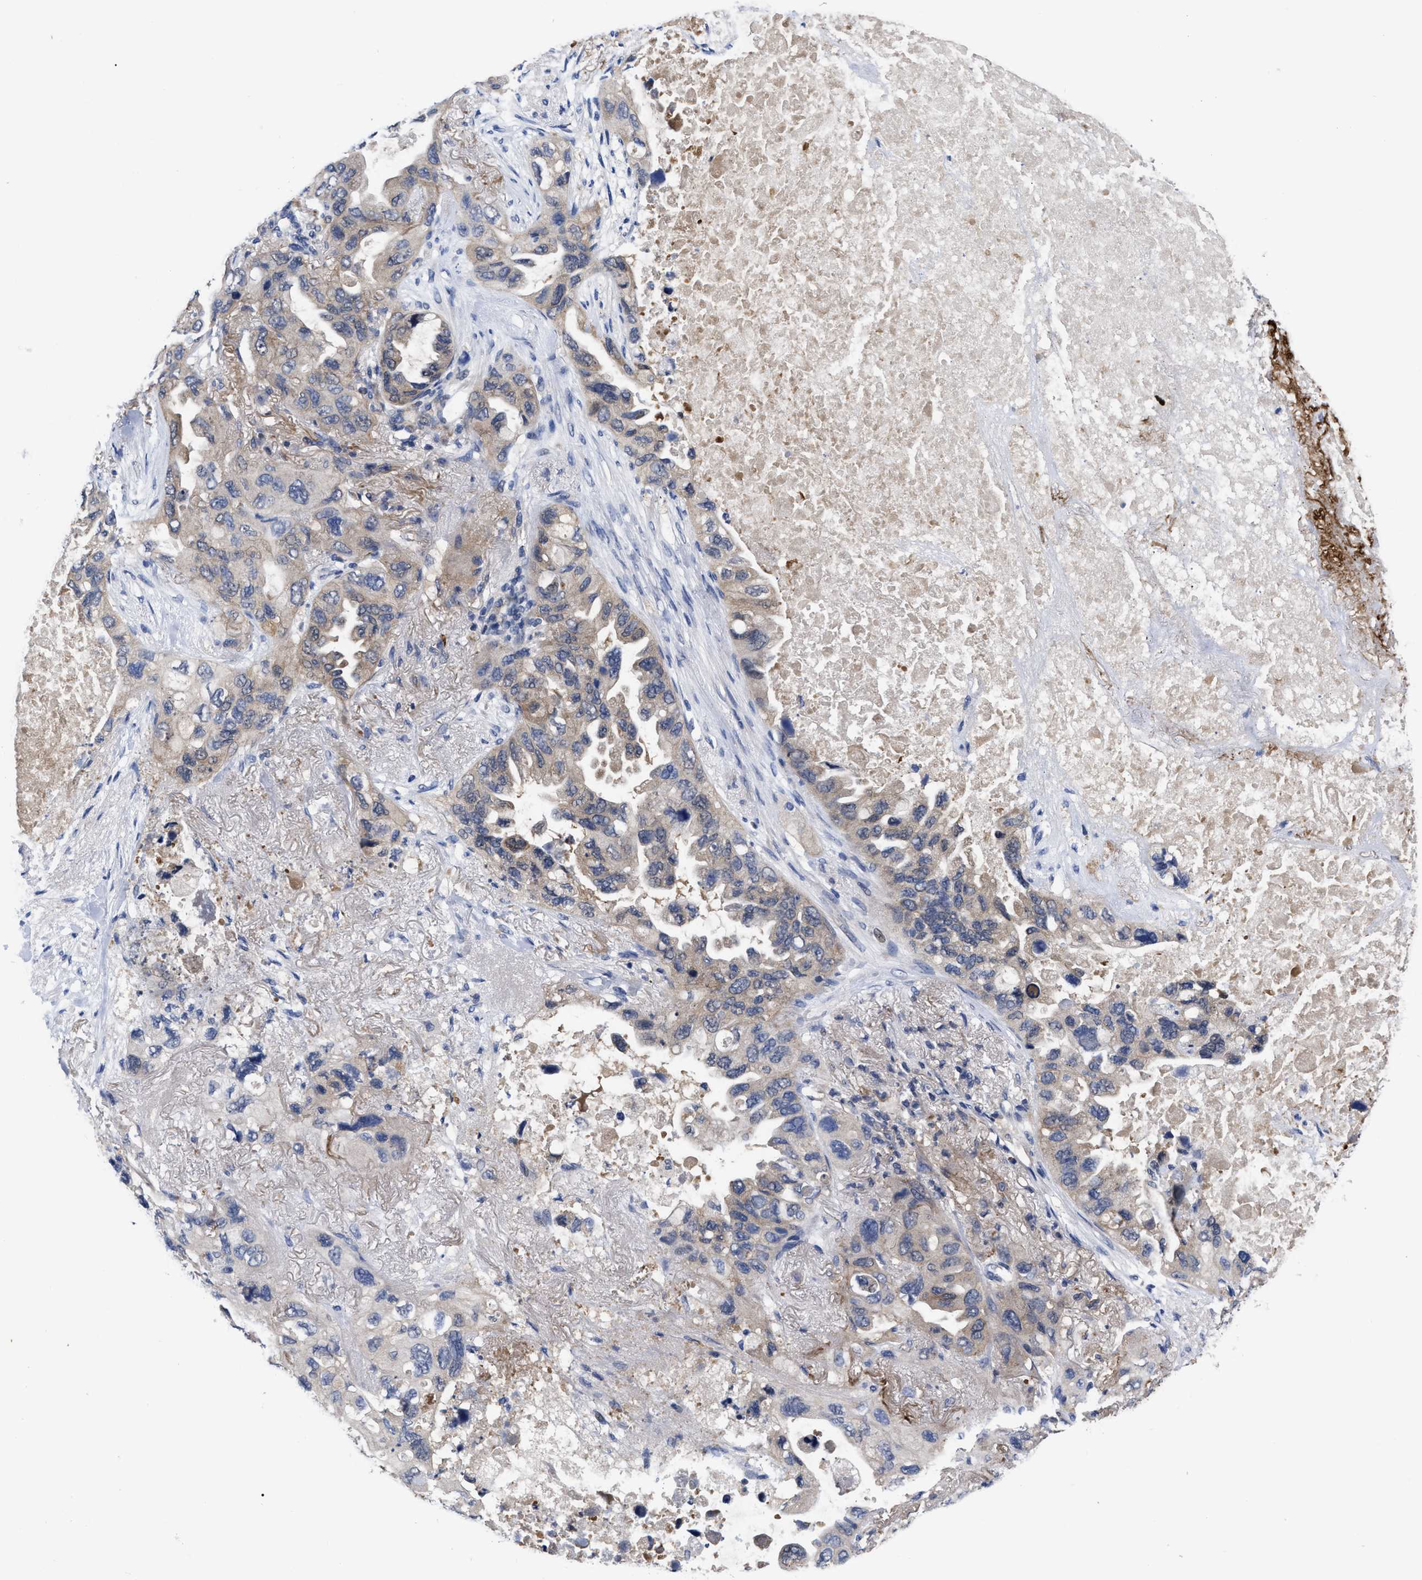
{"staining": {"intensity": "weak", "quantity": "25%-75%", "location": "cytoplasmic/membranous"}, "tissue": "lung cancer", "cell_type": "Tumor cells", "image_type": "cancer", "snomed": [{"axis": "morphology", "description": "Squamous cell carcinoma, NOS"}, {"axis": "topography", "description": "Lung"}], "caption": "There is low levels of weak cytoplasmic/membranous expression in tumor cells of lung cancer (squamous cell carcinoma), as demonstrated by immunohistochemical staining (brown color).", "gene": "CCN5", "patient": {"sex": "female", "age": 73}}